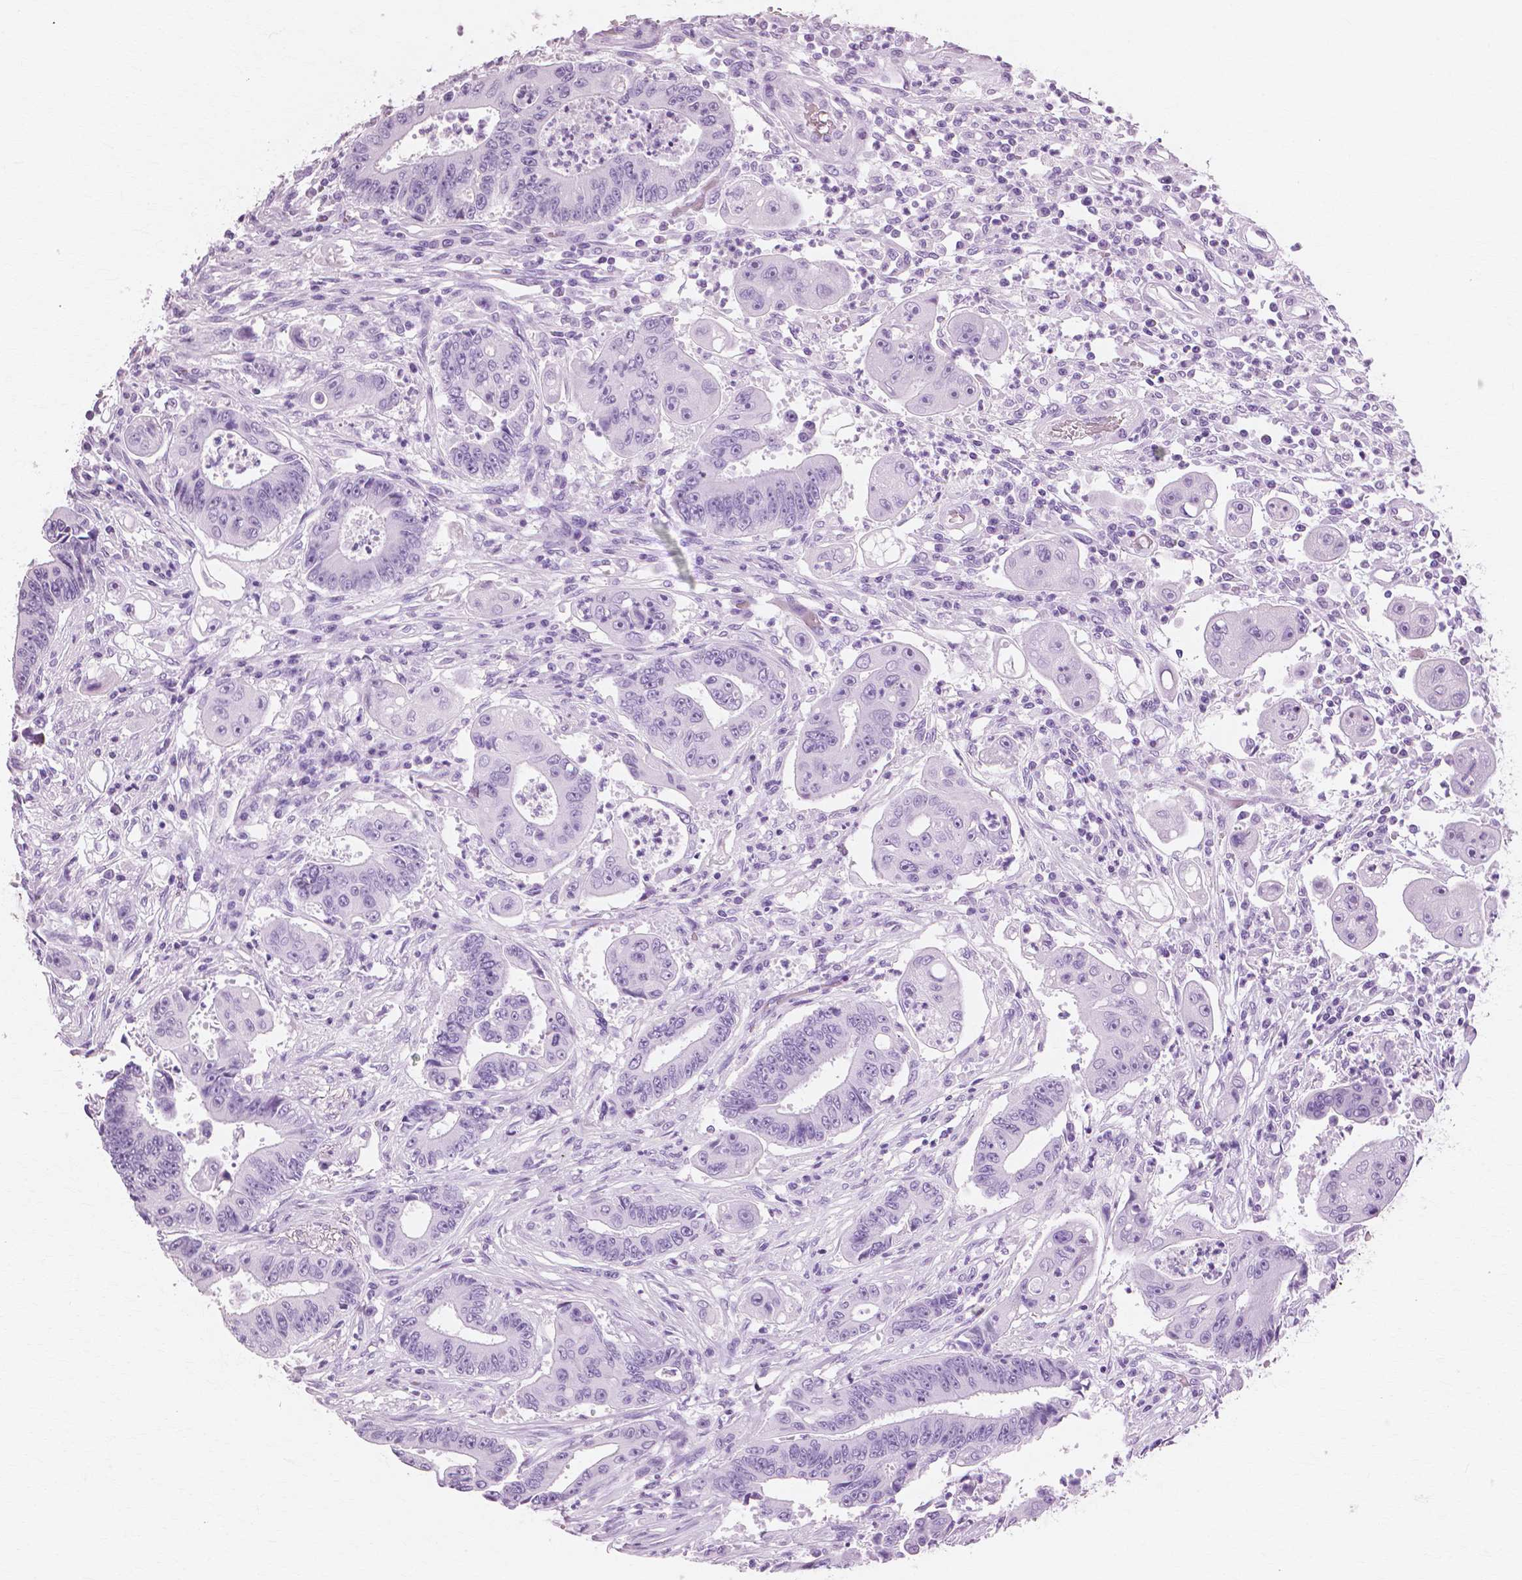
{"staining": {"intensity": "negative", "quantity": "none", "location": "none"}, "tissue": "colorectal cancer", "cell_type": "Tumor cells", "image_type": "cancer", "snomed": [{"axis": "morphology", "description": "Adenocarcinoma, NOS"}, {"axis": "topography", "description": "Rectum"}], "caption": "This photomicrograph is of adenocarcinoma (colorectal) stained with immunohistochemistry to label a protein in brown with the nuclei are counter-stained blue. There is no expression in tumor cells.", "gene": "SFTPD", "patient": {"sex": "male", "age": 54}}